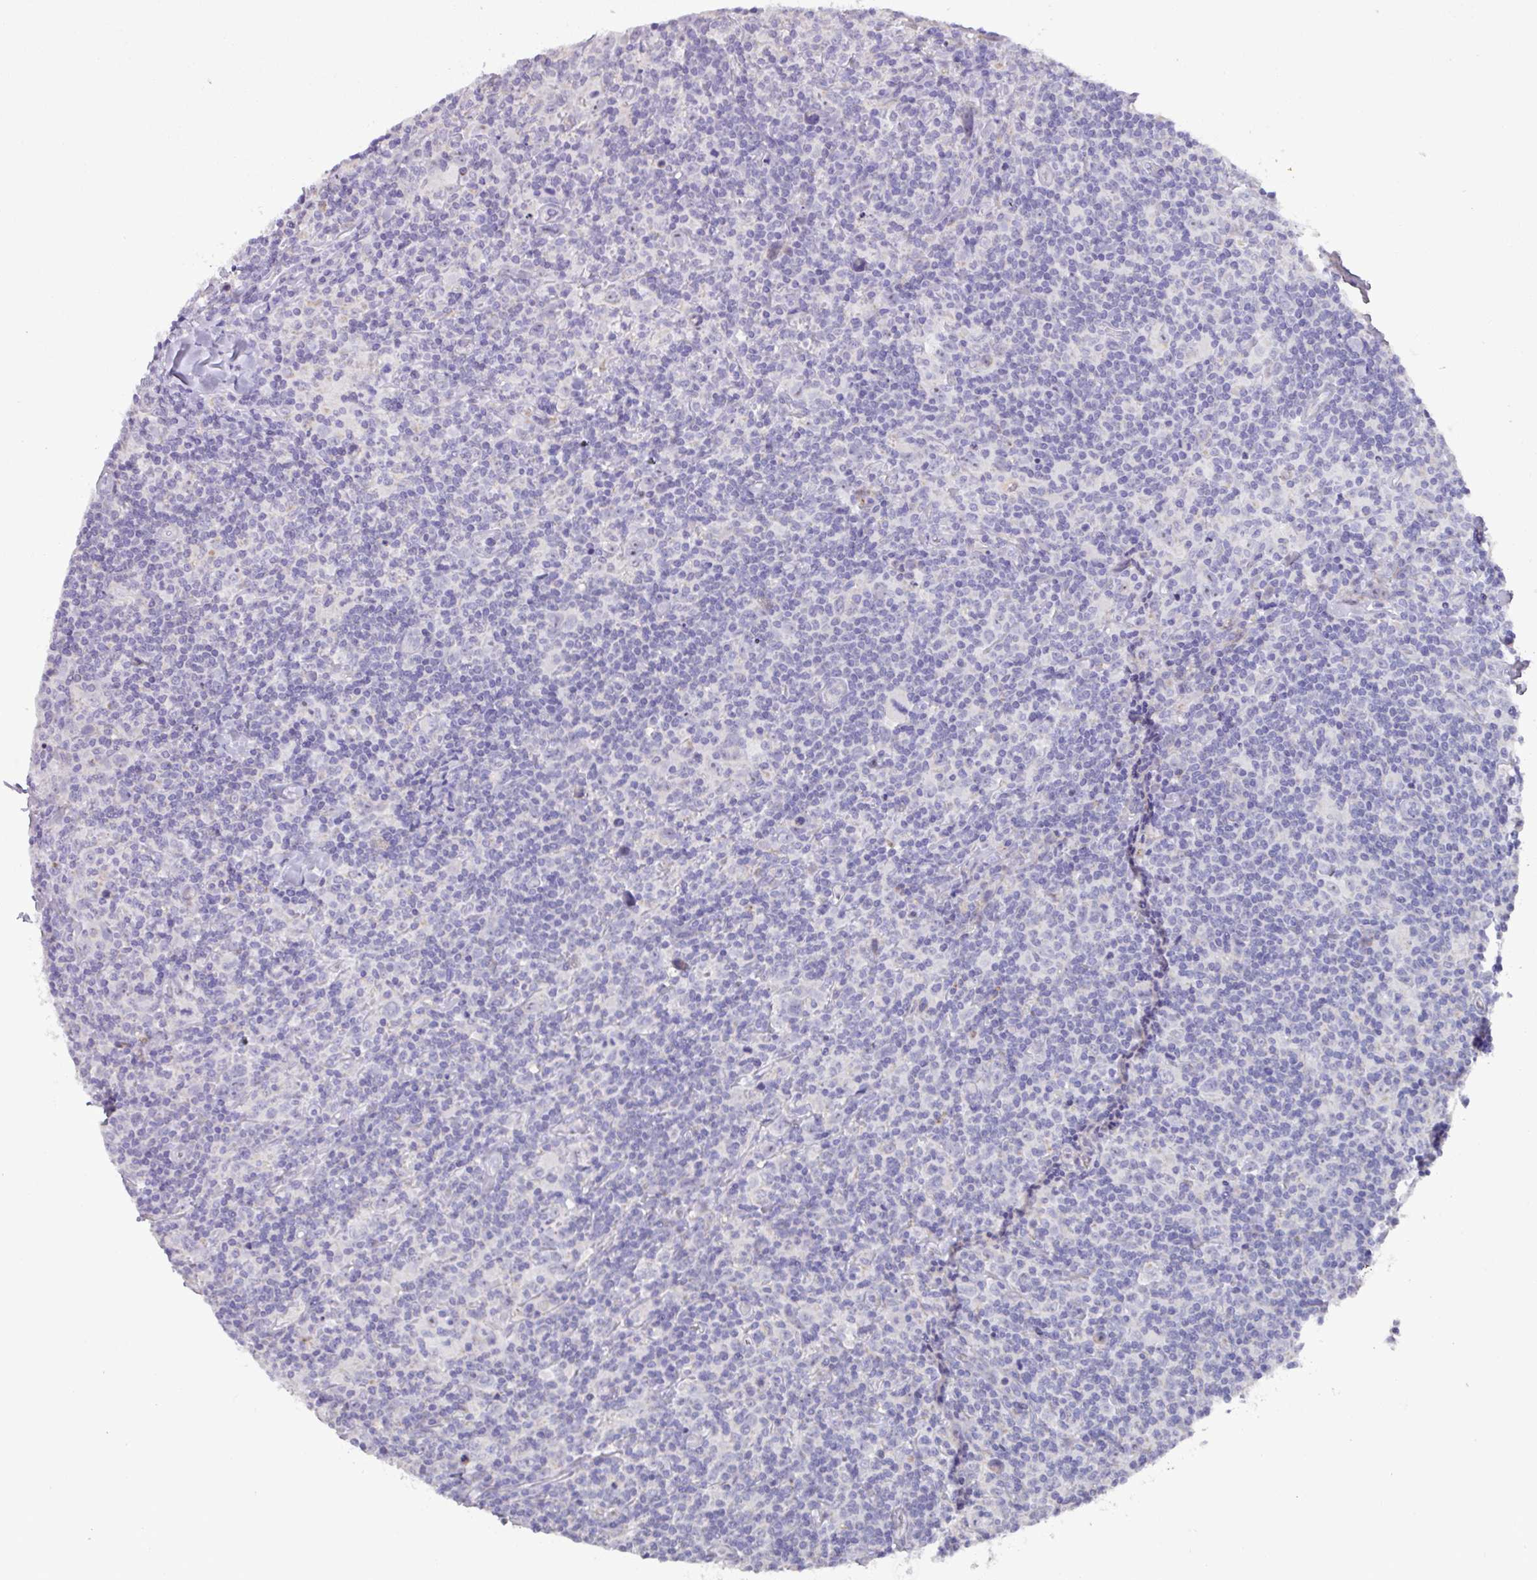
{"staining": {"intensity": "negative", "quantity": "none", "location": "none"}, "tissue": "lymphoma", "cell_type": "Tumor cells", "image_type": "cancer", "snomed": [{"axis": "morphology", "description": "Hodgkin's disease, NOS"}, {"axis": "topography", "description": "Lymph node"}], "caption": "Immunohistochemical staining of lymphoma shows no significant positivity in tumor cells.", "gene": "MT-ND4", "patient": {"sex": "female", "age": 18}}